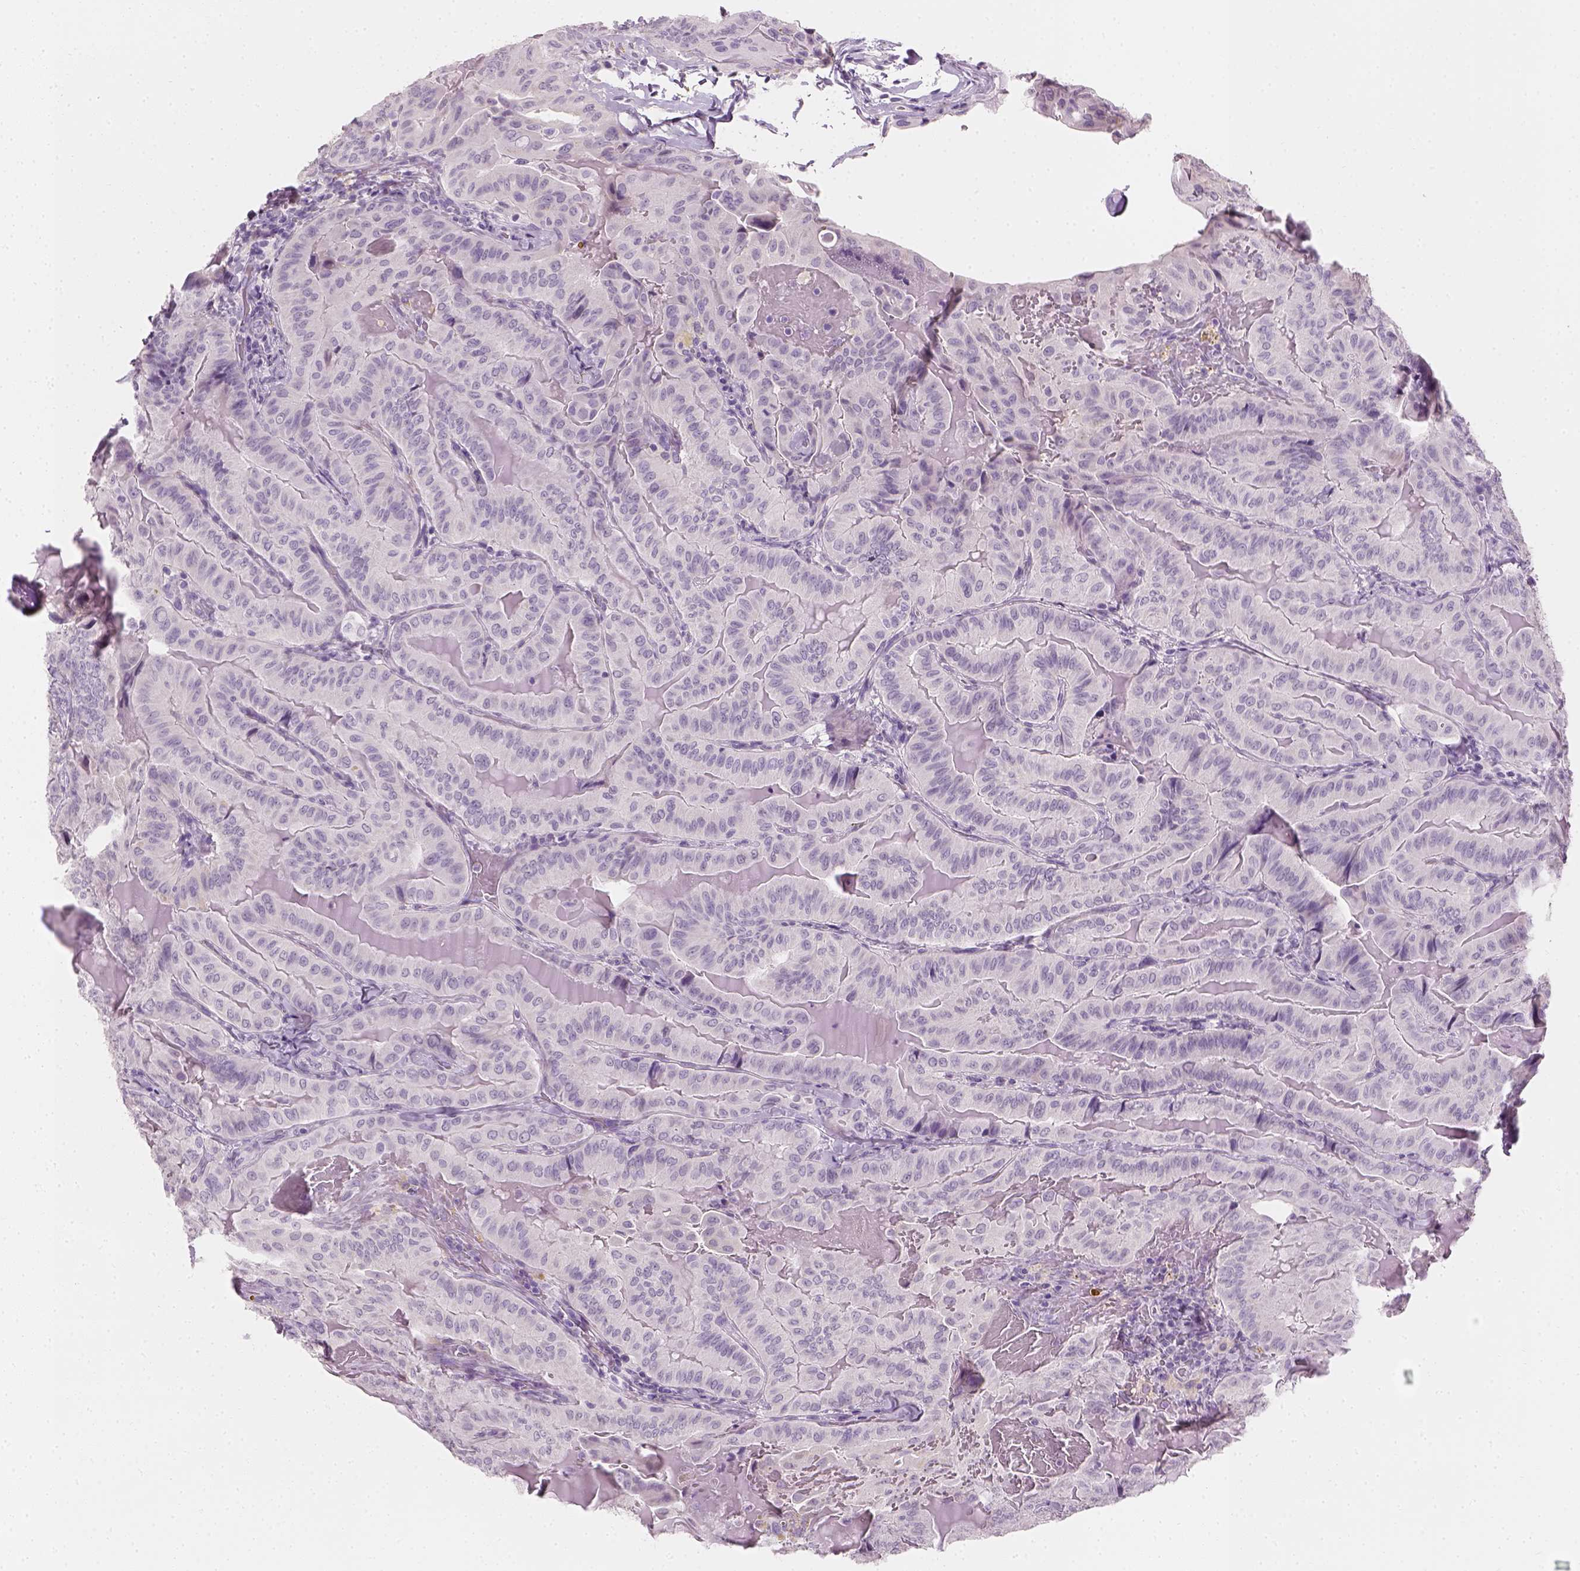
{"staining": {"intensity": "negative", "quantity": "none", "location": "none"}, "tissue": "thyroid cancer", "cell_type": "Tumor cells", "image_type": "cancer", "snomed": [{"axis": "morphology", "description": "Papillary adenocarcinoma, NOS"}, {"axis": "topography", "description": "Thyroid gland"}], "caption": "This is an immunohistochemistry (IHC) photomicrograph of papillary adenocarcinoma (thyroid). There is no staining in tumor cells.", "gene": "TH", "patient": {"sex": "female", "age": 68}}